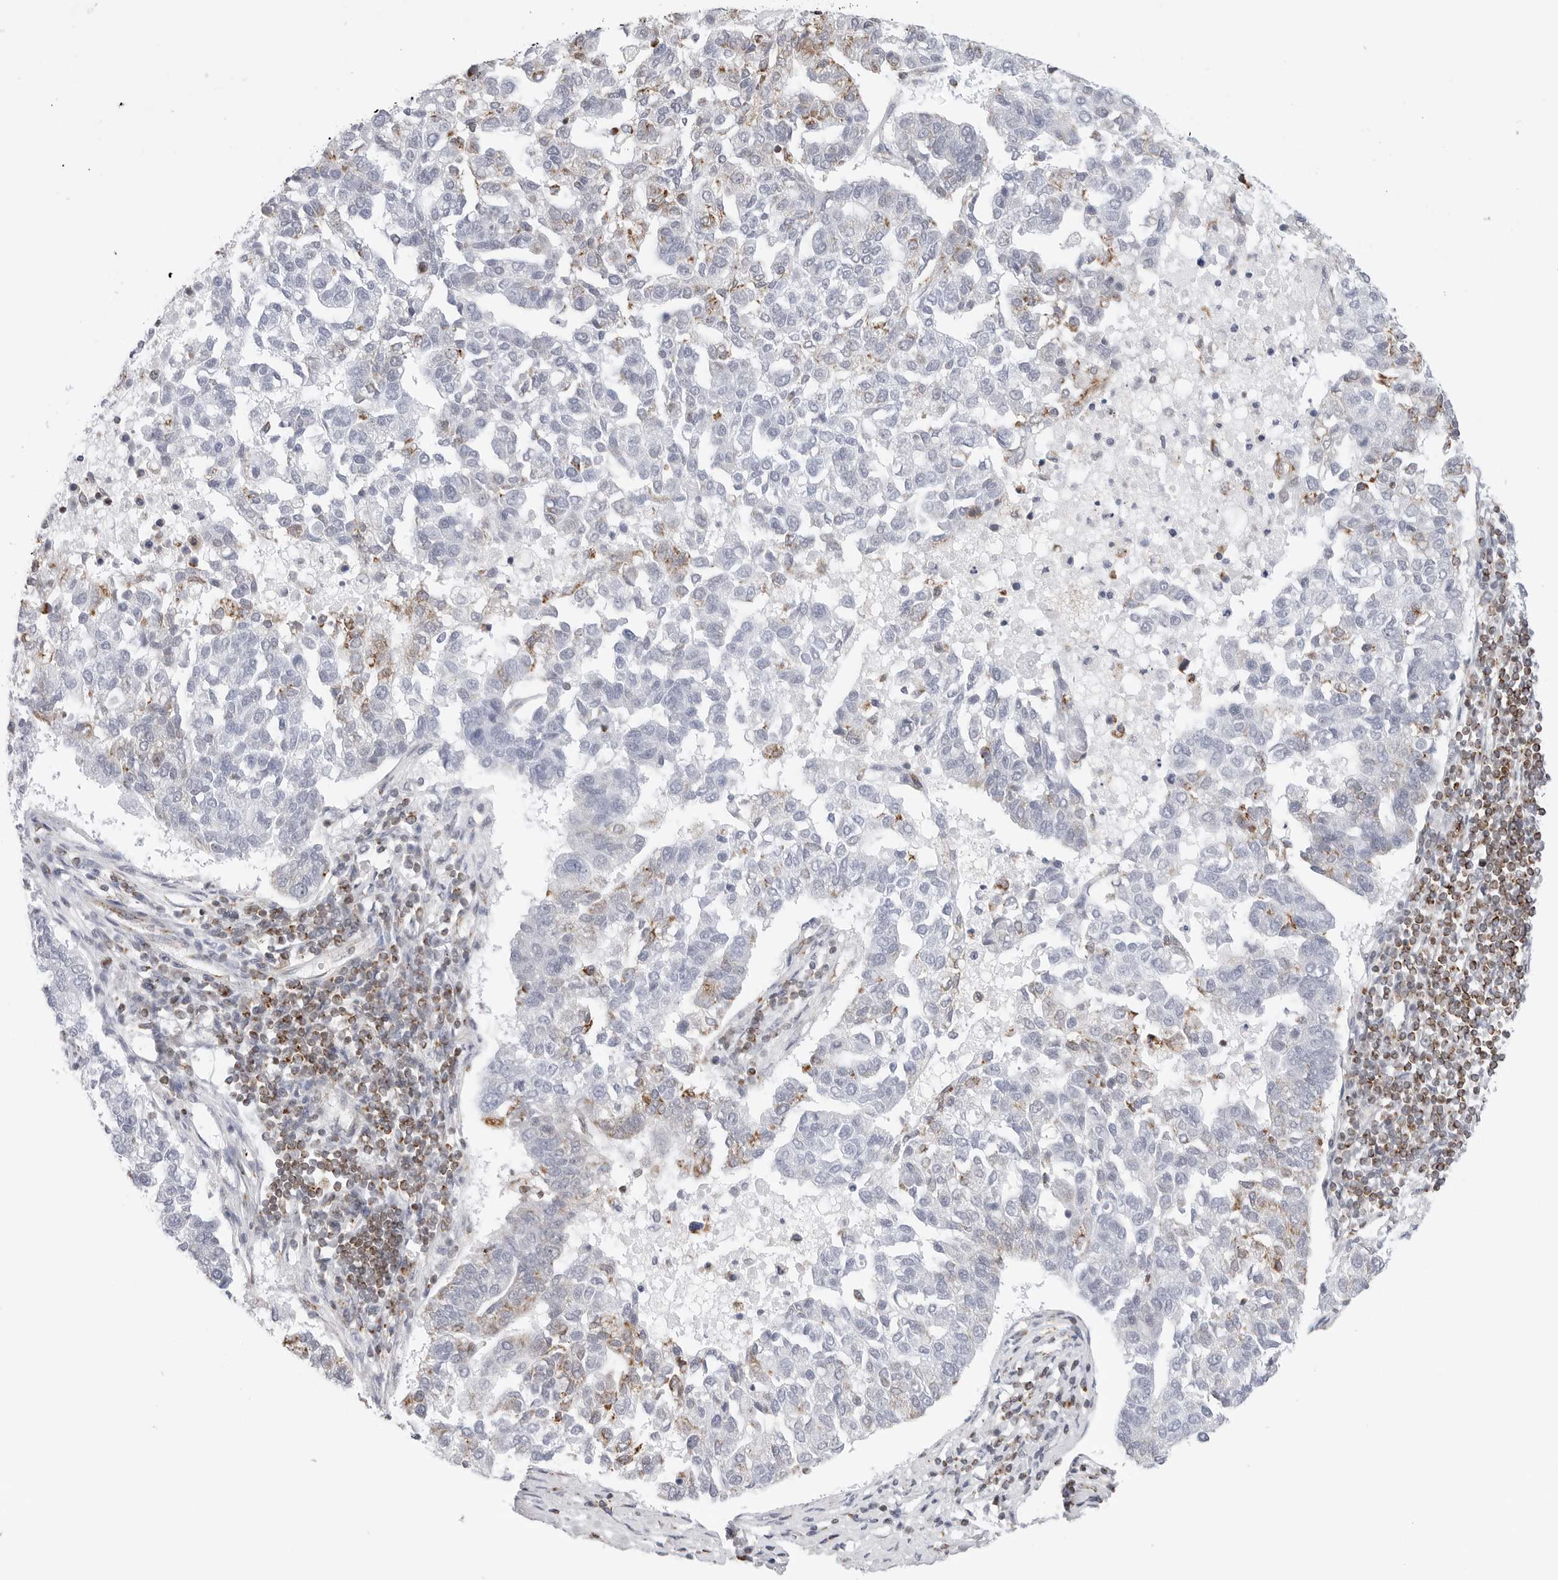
{"staining": {"intensity": "moderate", "quantity": "<25%", "location": "cytoplasmic/membranous"}, "tissue": "pancreatic cancer", "cell_type": "Tumor cells", "image_type": "cancer", "snomed": [{"axis": "morphology", "description": "Adenocarcinoma, NOS"}, {"axis": "topography", "description": "Pancreas"}], "caption": "The photomicrograph demonstrates immunohistochemical staining of adenocarcinoma (pancreatic). There is moderate cytoplasmic/membranous staining is present in about <25% of tumor cells.", "gene": "ATP5IF1", "patient": {"sex": "female", "age": 61}}